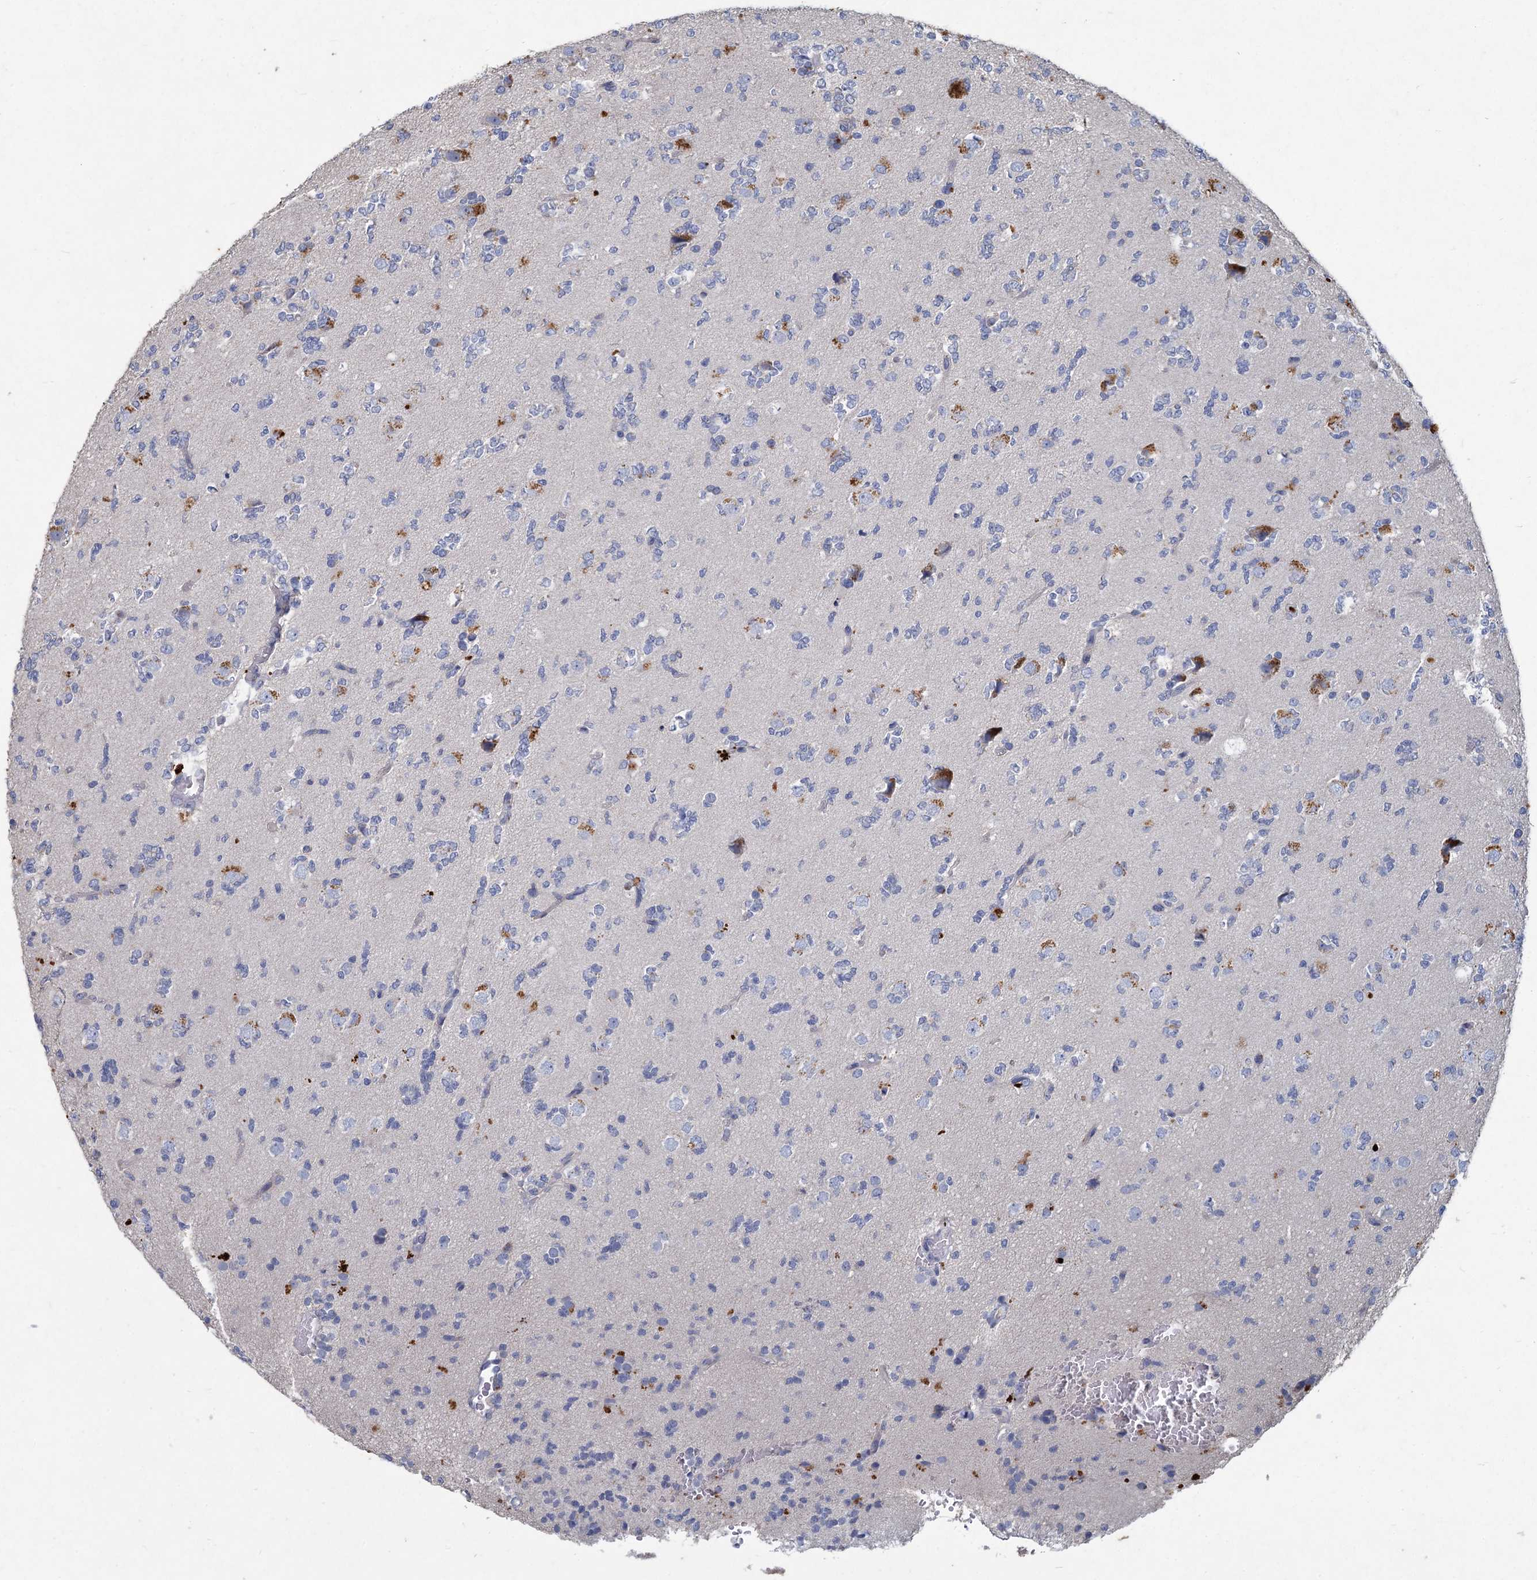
{"staining": {"intensity": "negative", "quantity": "none", "location": "none"}, "tissue": "glioma", "cell_type": "Tumor cells", "image_type": "cancer", "snomed": [{"axis": "morphology", "description": "Glioma, malignant, High grade"}, {"axis": "topography", "description": "Brain"}], "caption": "Immunohistochemistry photomicrograph of neoplastic tissue: human high-grade glioma (malignant) stained with DAB (3,3'-diaminobenzidine) reveals no significant protein staining in tumor cells. (DAB (3,3'-diaminobenzidine) immunohistochemistry (IHC), high magnification).", "gene": "HES2", "patient": {"sex": "female", "age": 62}}